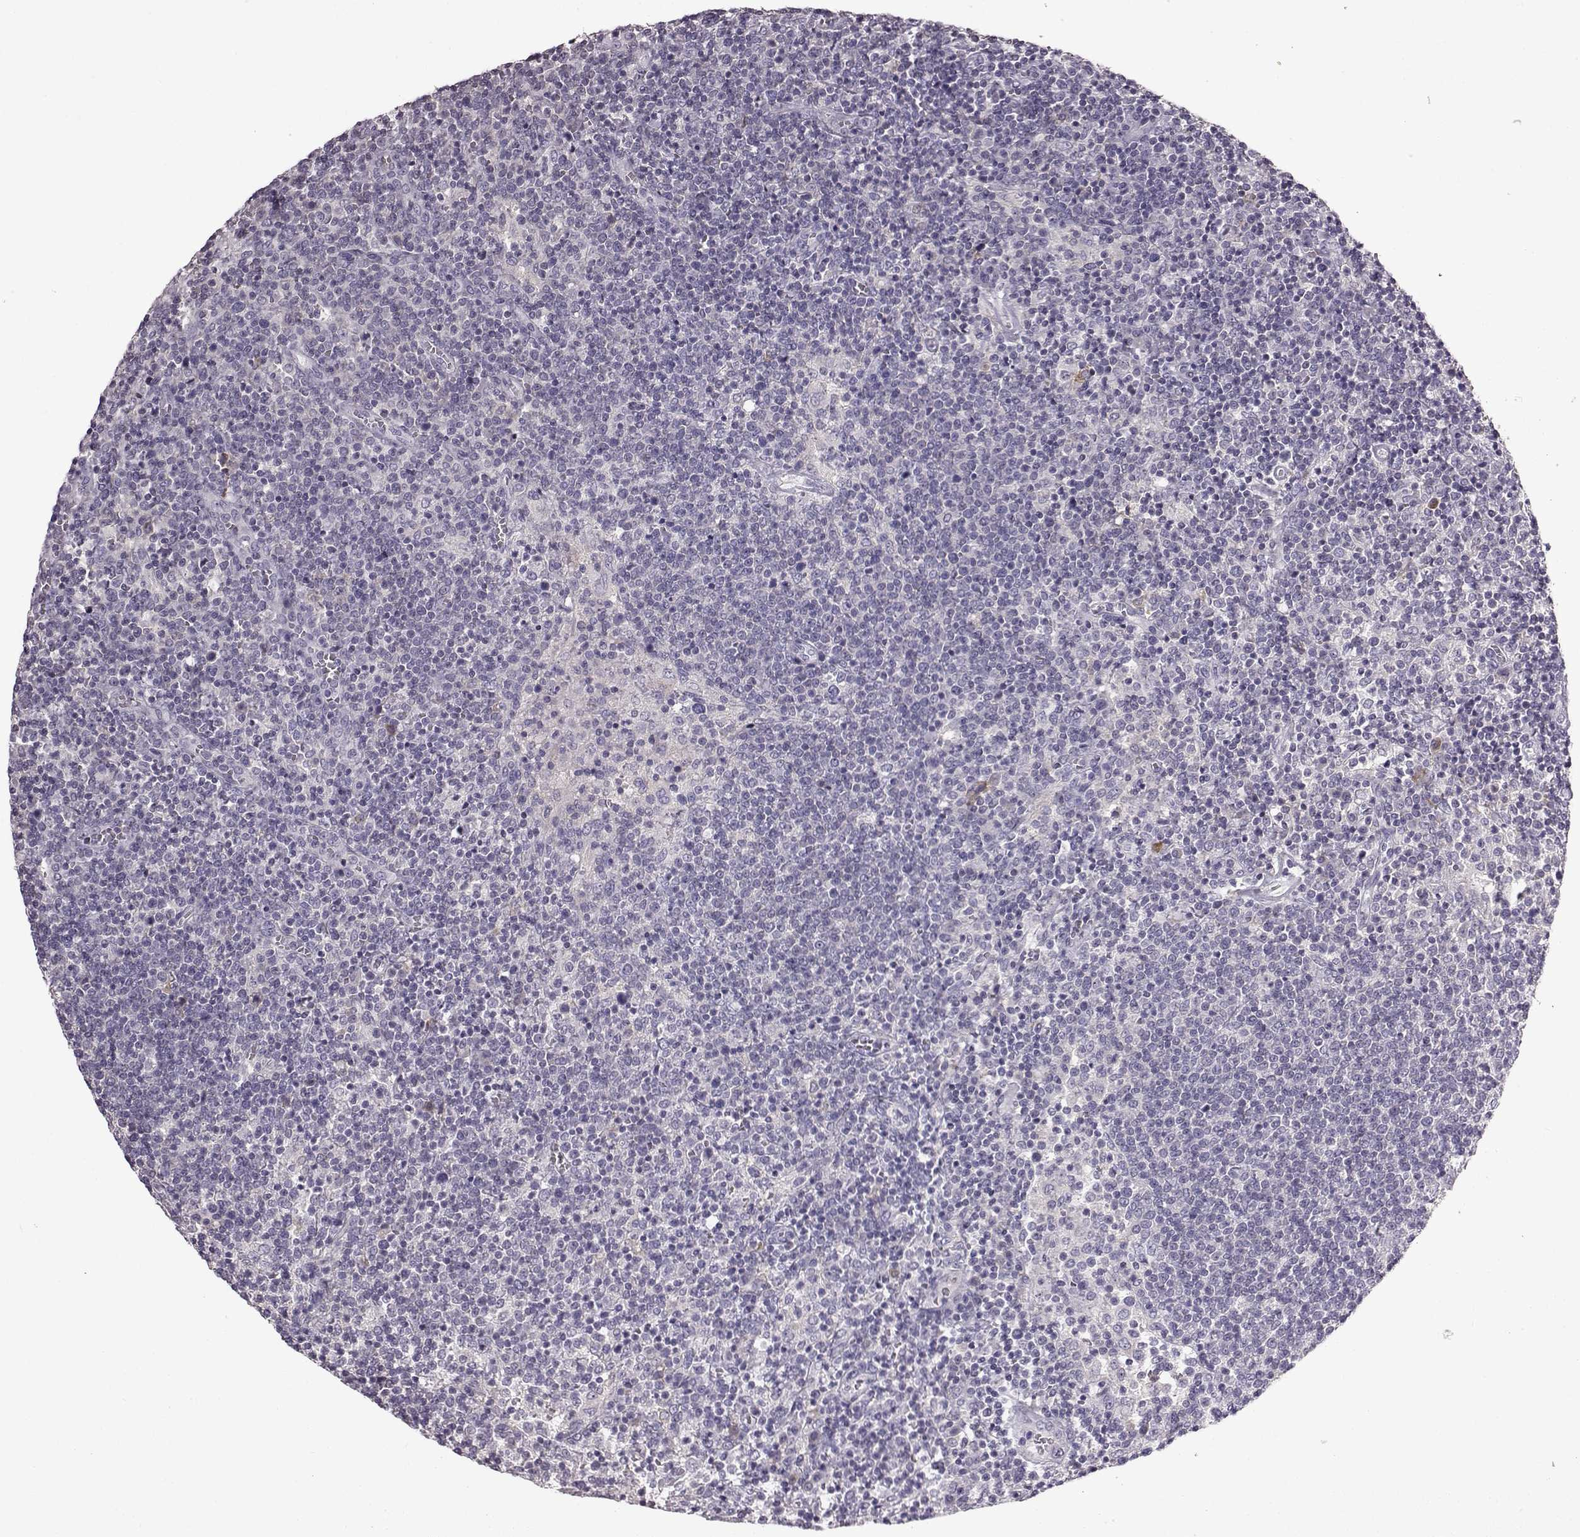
{"staining": {"intensity": "negative", "quantity": "none", "location": "none"}, "tissue": "lymphoma", "cell_type": "Tumor cells", "image_type": "cancer", "snomed": [{"axis": "morphology", "description": "Malignant lymphoma, non-Hodgkin's type, High grade"}, {"axis": "topography", "description": "Lymph node"}], "caption": "DAB immunohistochemical staining of lymphoma displays no significant staining in tumor cells.", "gene": "ADGRG2", "patient": {"sex": "male", "age": 61}}